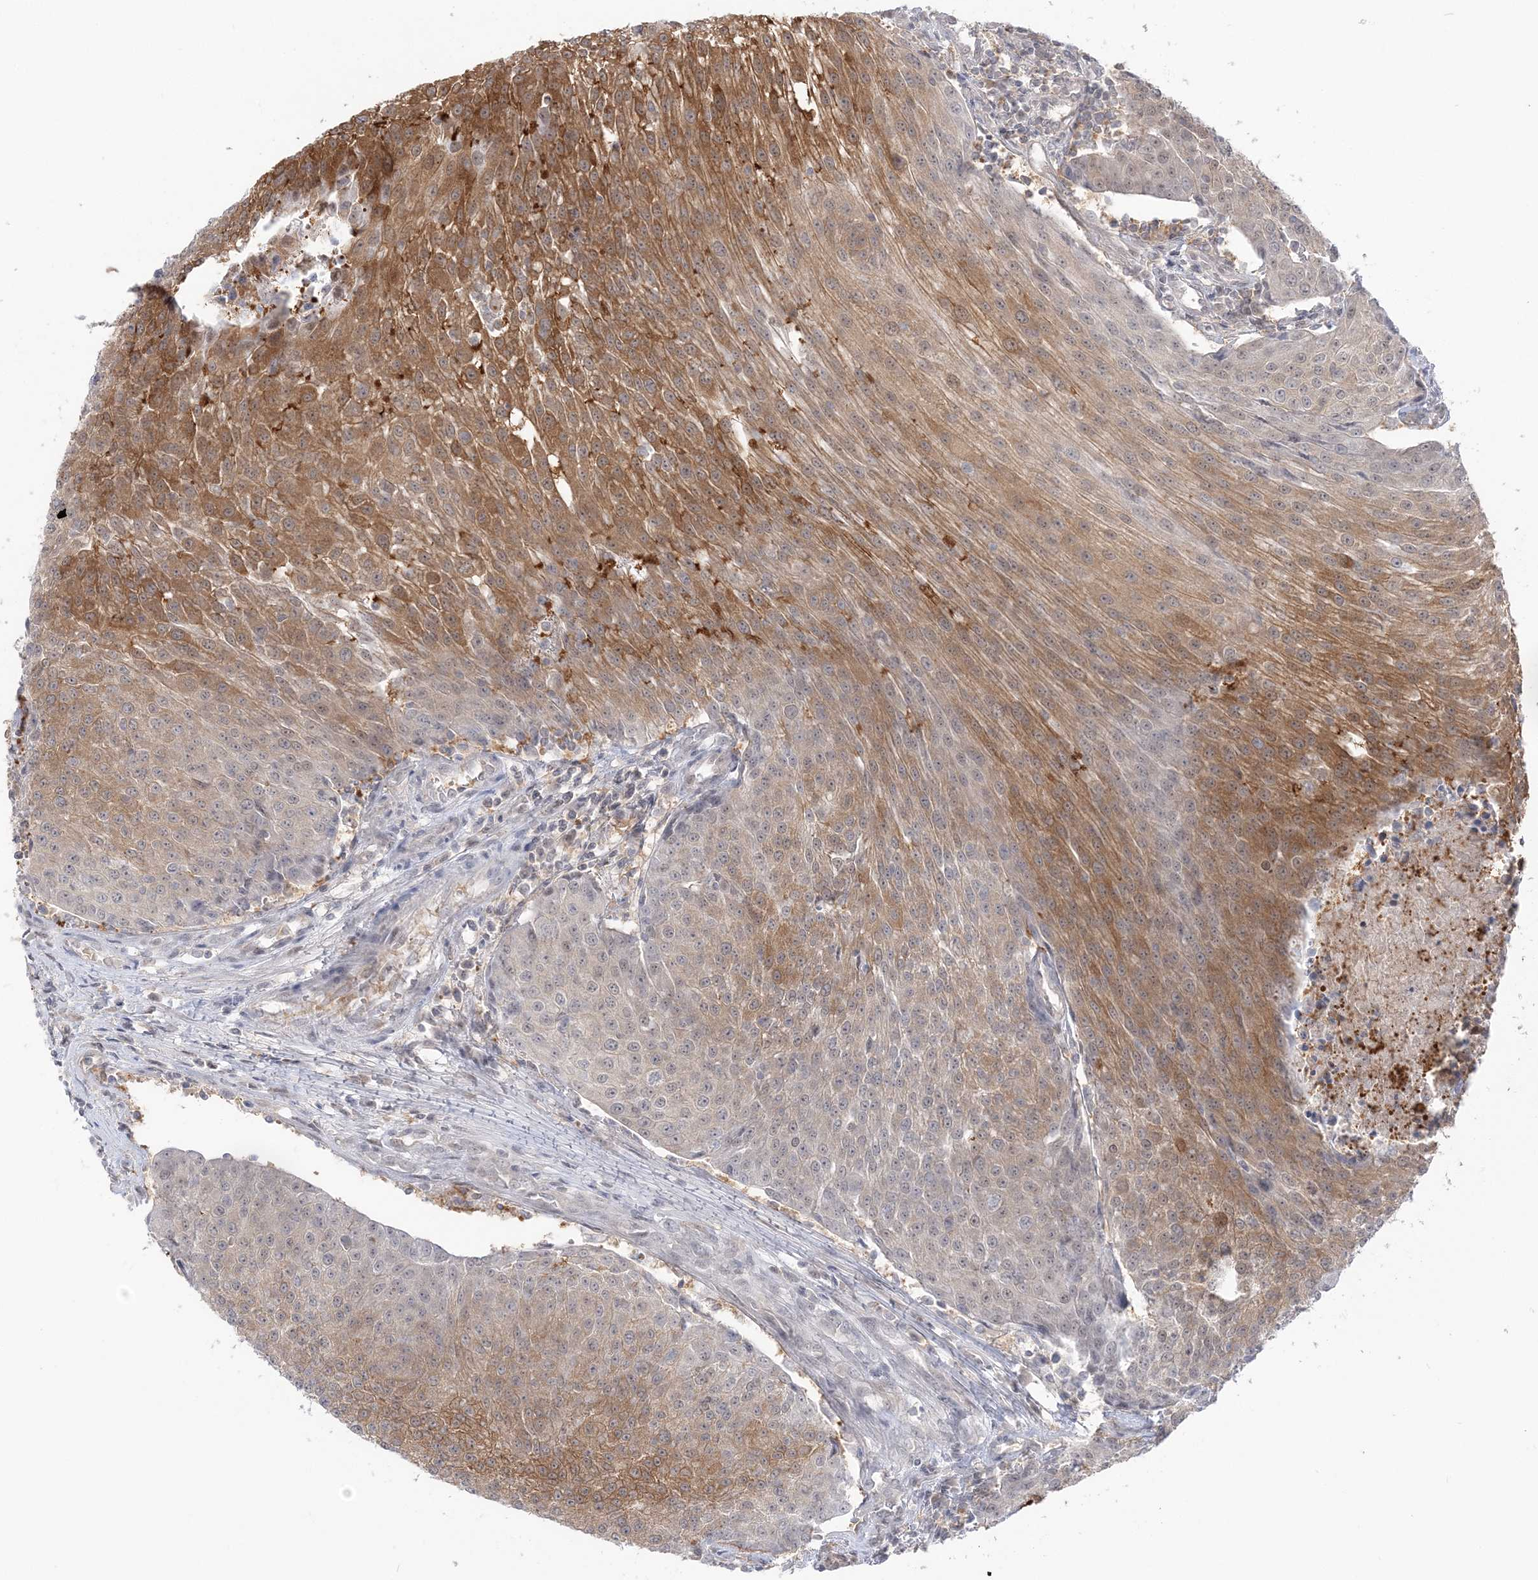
{"staining": {"intensity": "moderate", "quantity": "25%-75%", "location": "cytoplasmic/membranous,nuclear"}, "tissue": "urothelial cancer", "cell_type": "Tumor cells", "image_type": "cancer", "snomed": [{"axis": "morphology", "description": "Urothelial carcinoma, High grade"}, {"axis": "topography", "description": "Urinary bladder"}], "caption": "Immunohistochemical staining of human high-grade urothelial carcinoma reveals medium levels of moderate cytoplasmic/membranous and nuclear positivity in about 25%-75% of tumor cells.", "gene": "THADA", "patient": {"sex": "female", "age": 85}}